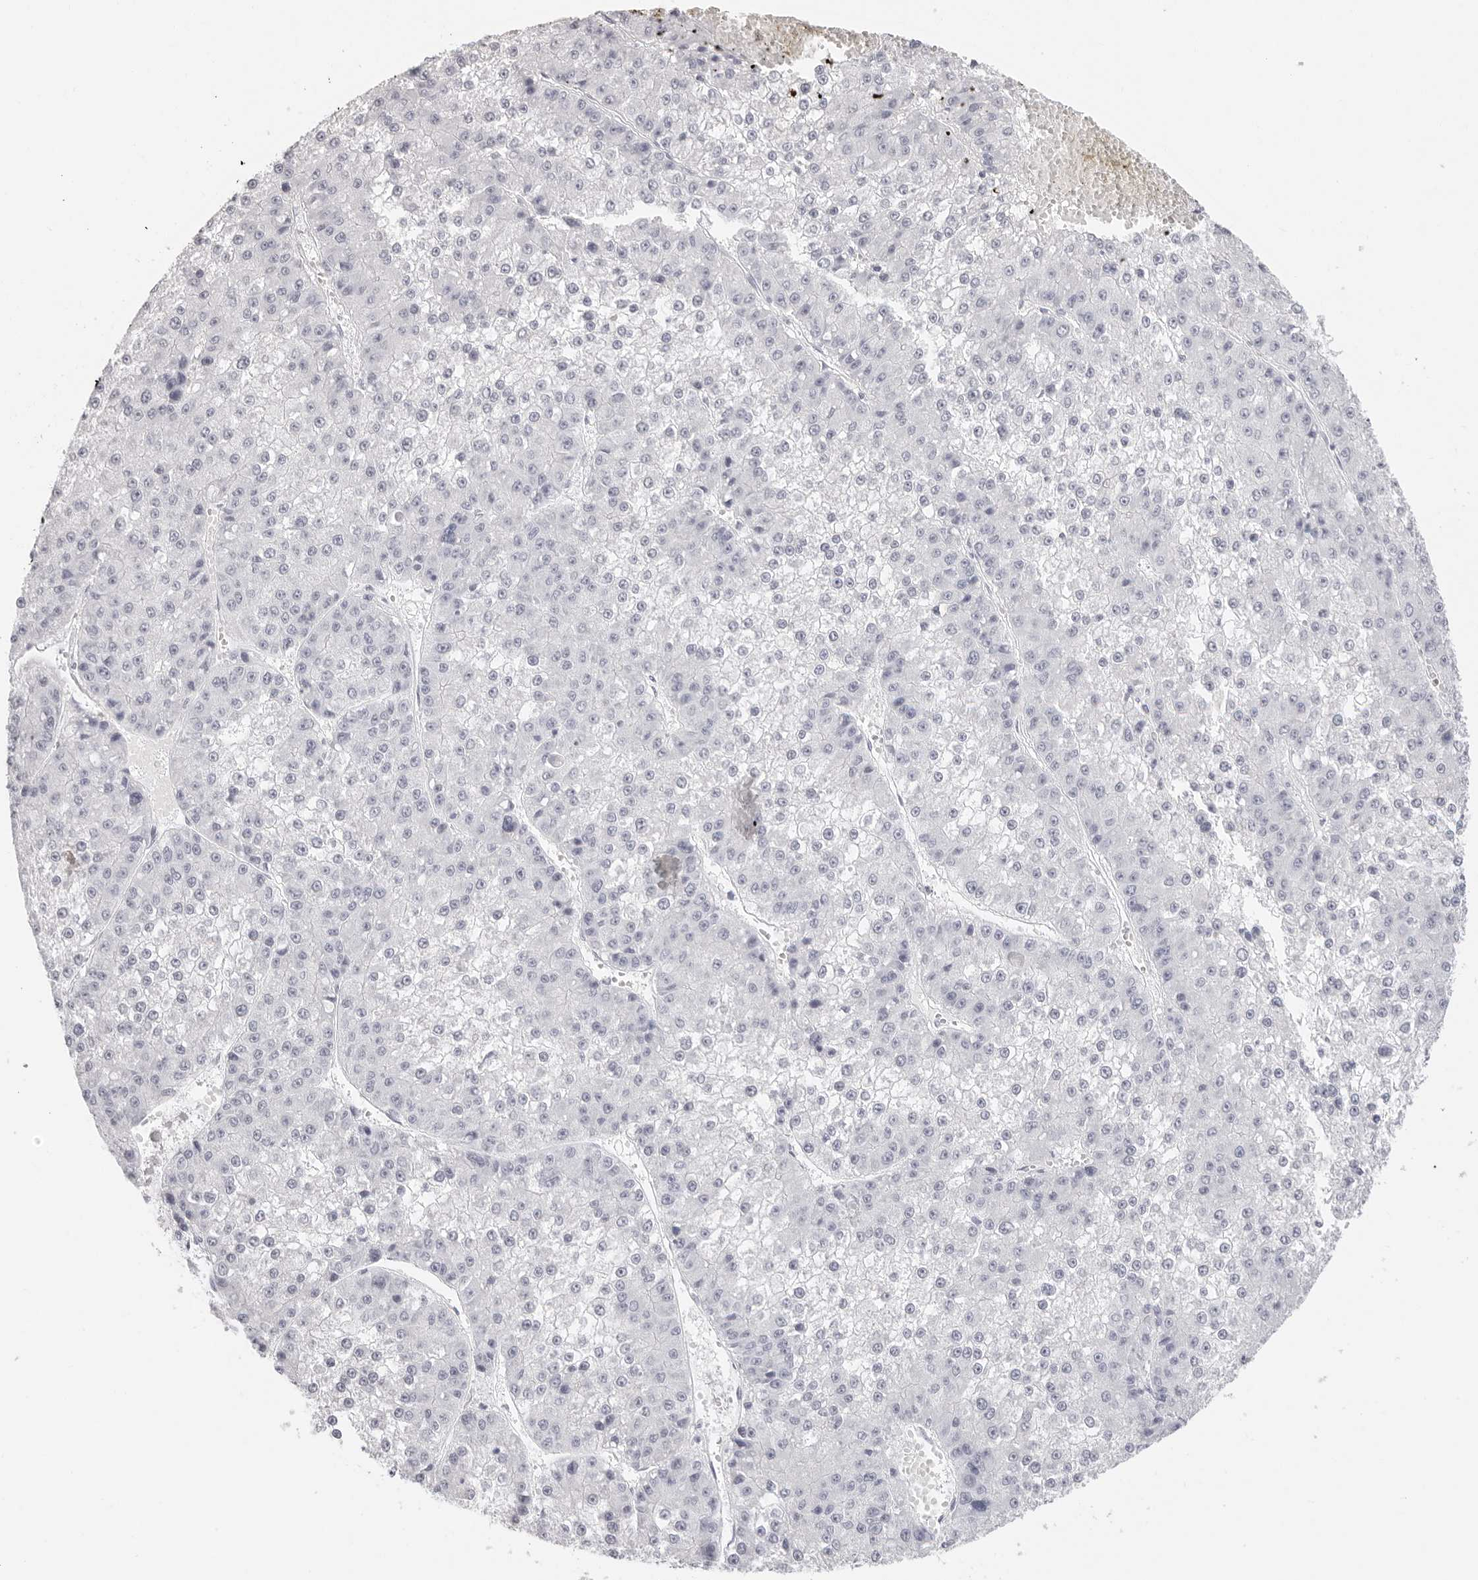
{"staining": {"intensity": "negative", "quantity": "none", "location": "none"}, "tissue": "liver cancer", "cell_type": "Tumor cells", "image_type": "cancer", "snomed": [{"axis": "morphology", "description": "Carcinoma, Hepatocellular, NOS"}, {"axis": "topography", "description": "Liver"}], "caption": "Protein analysis of liver cancer displays no significant expression in tumor cells.", "gene": "AGMAT", "patient": {"sex": "female", "age": 73}}